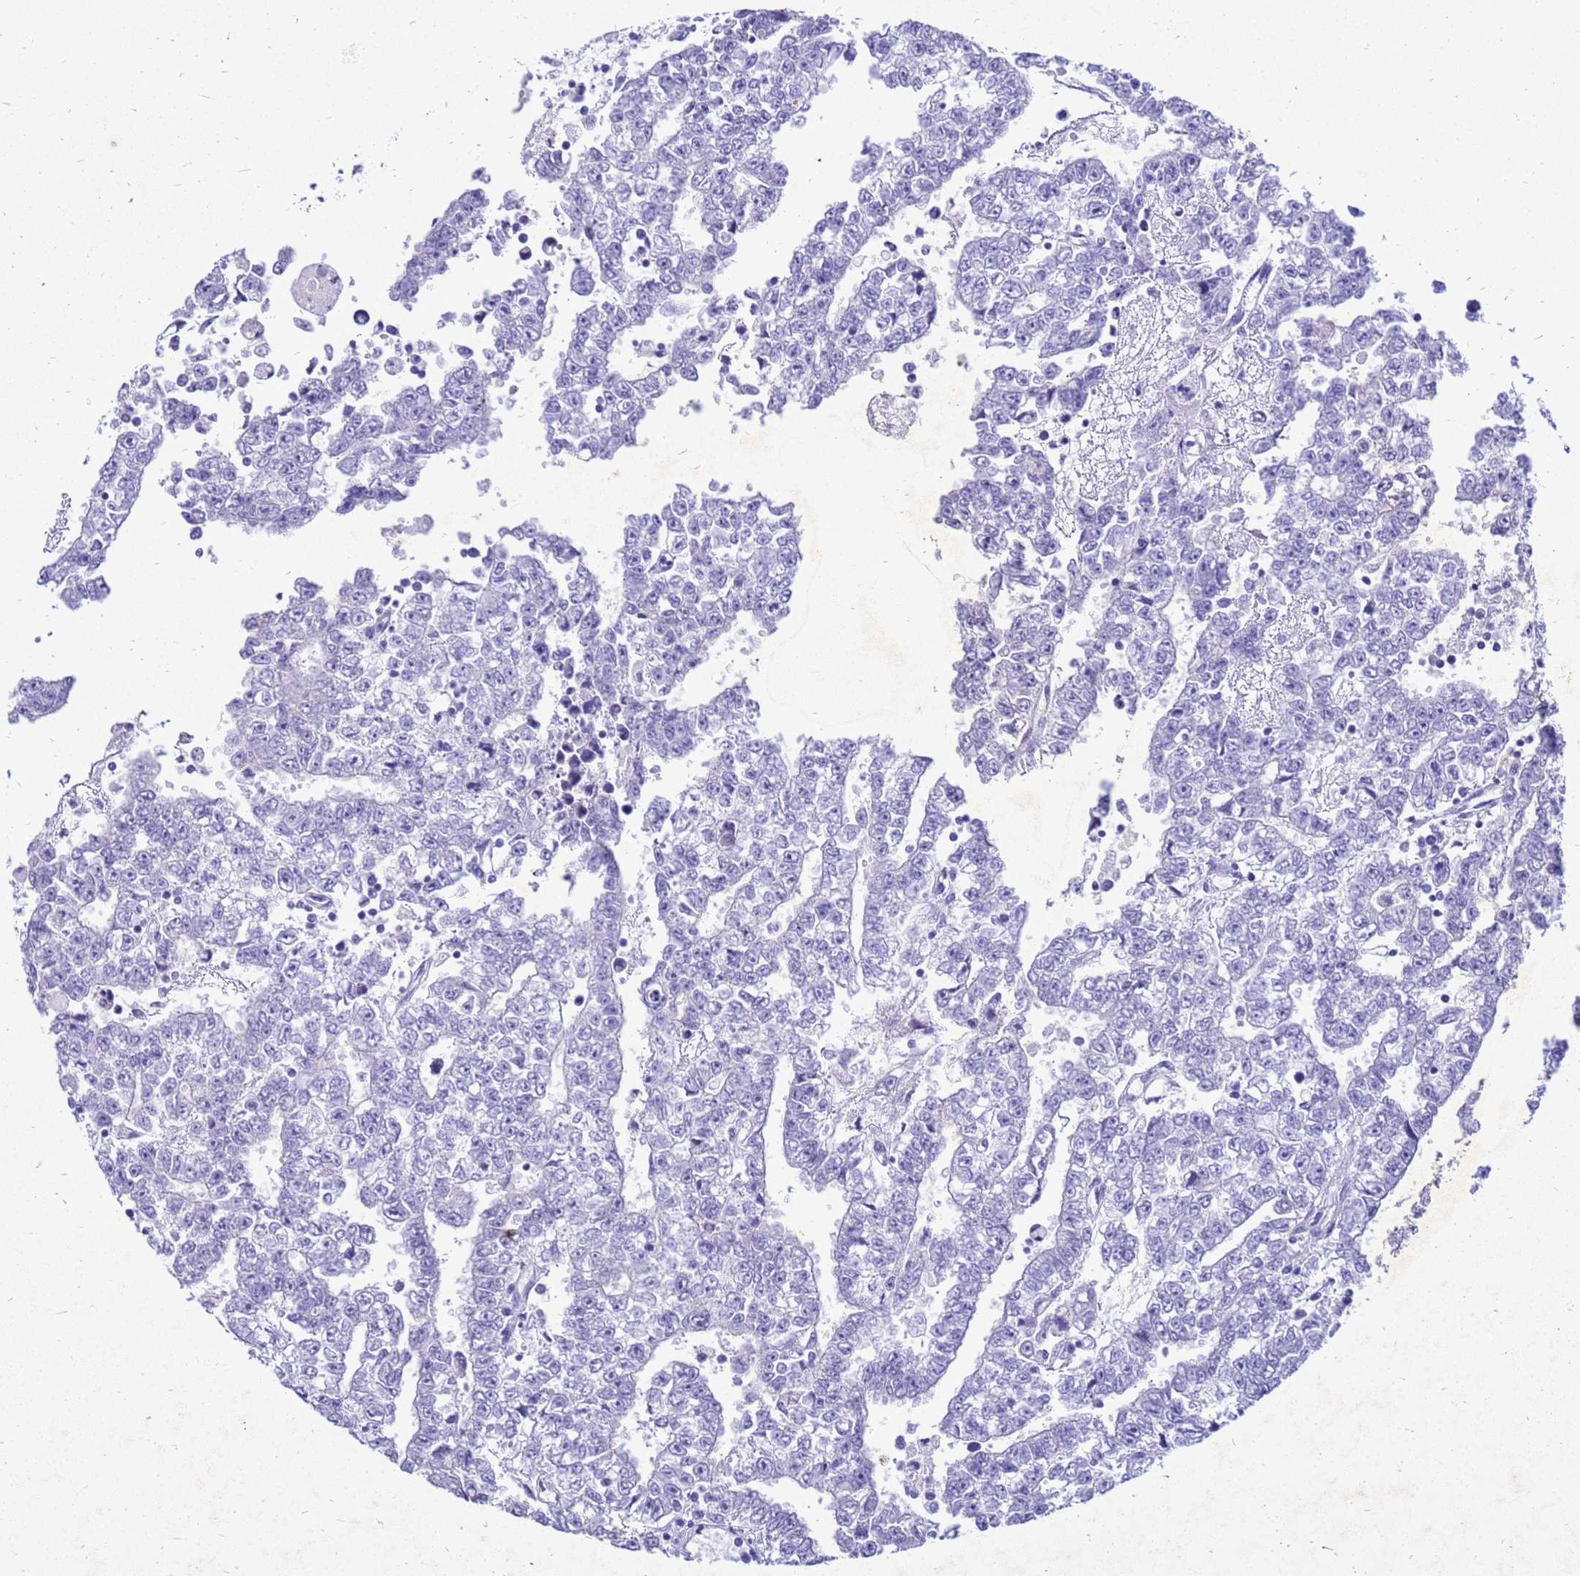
{"staining": {"intensity": "negative", "quantity": "none", "location": "none"}, "tissue": "testis cancer", "cell_type": "Tumor cells", "image_type": "cancer", "snomed": [{"axis": "morphology", "description": "Carcinoma, Embryonal, NOS"}, {"axis": "topography", "description": "Testis"}], "caption": "High power microscopy photomicrograph of an IHC histopathology image of embryonal carcinoma (testis), revealing no significant positivity in tumor cells. Nuclei are stained in blue.", "gene": "AKR1C1", "patient": {"sex": "male", "age": 25}}